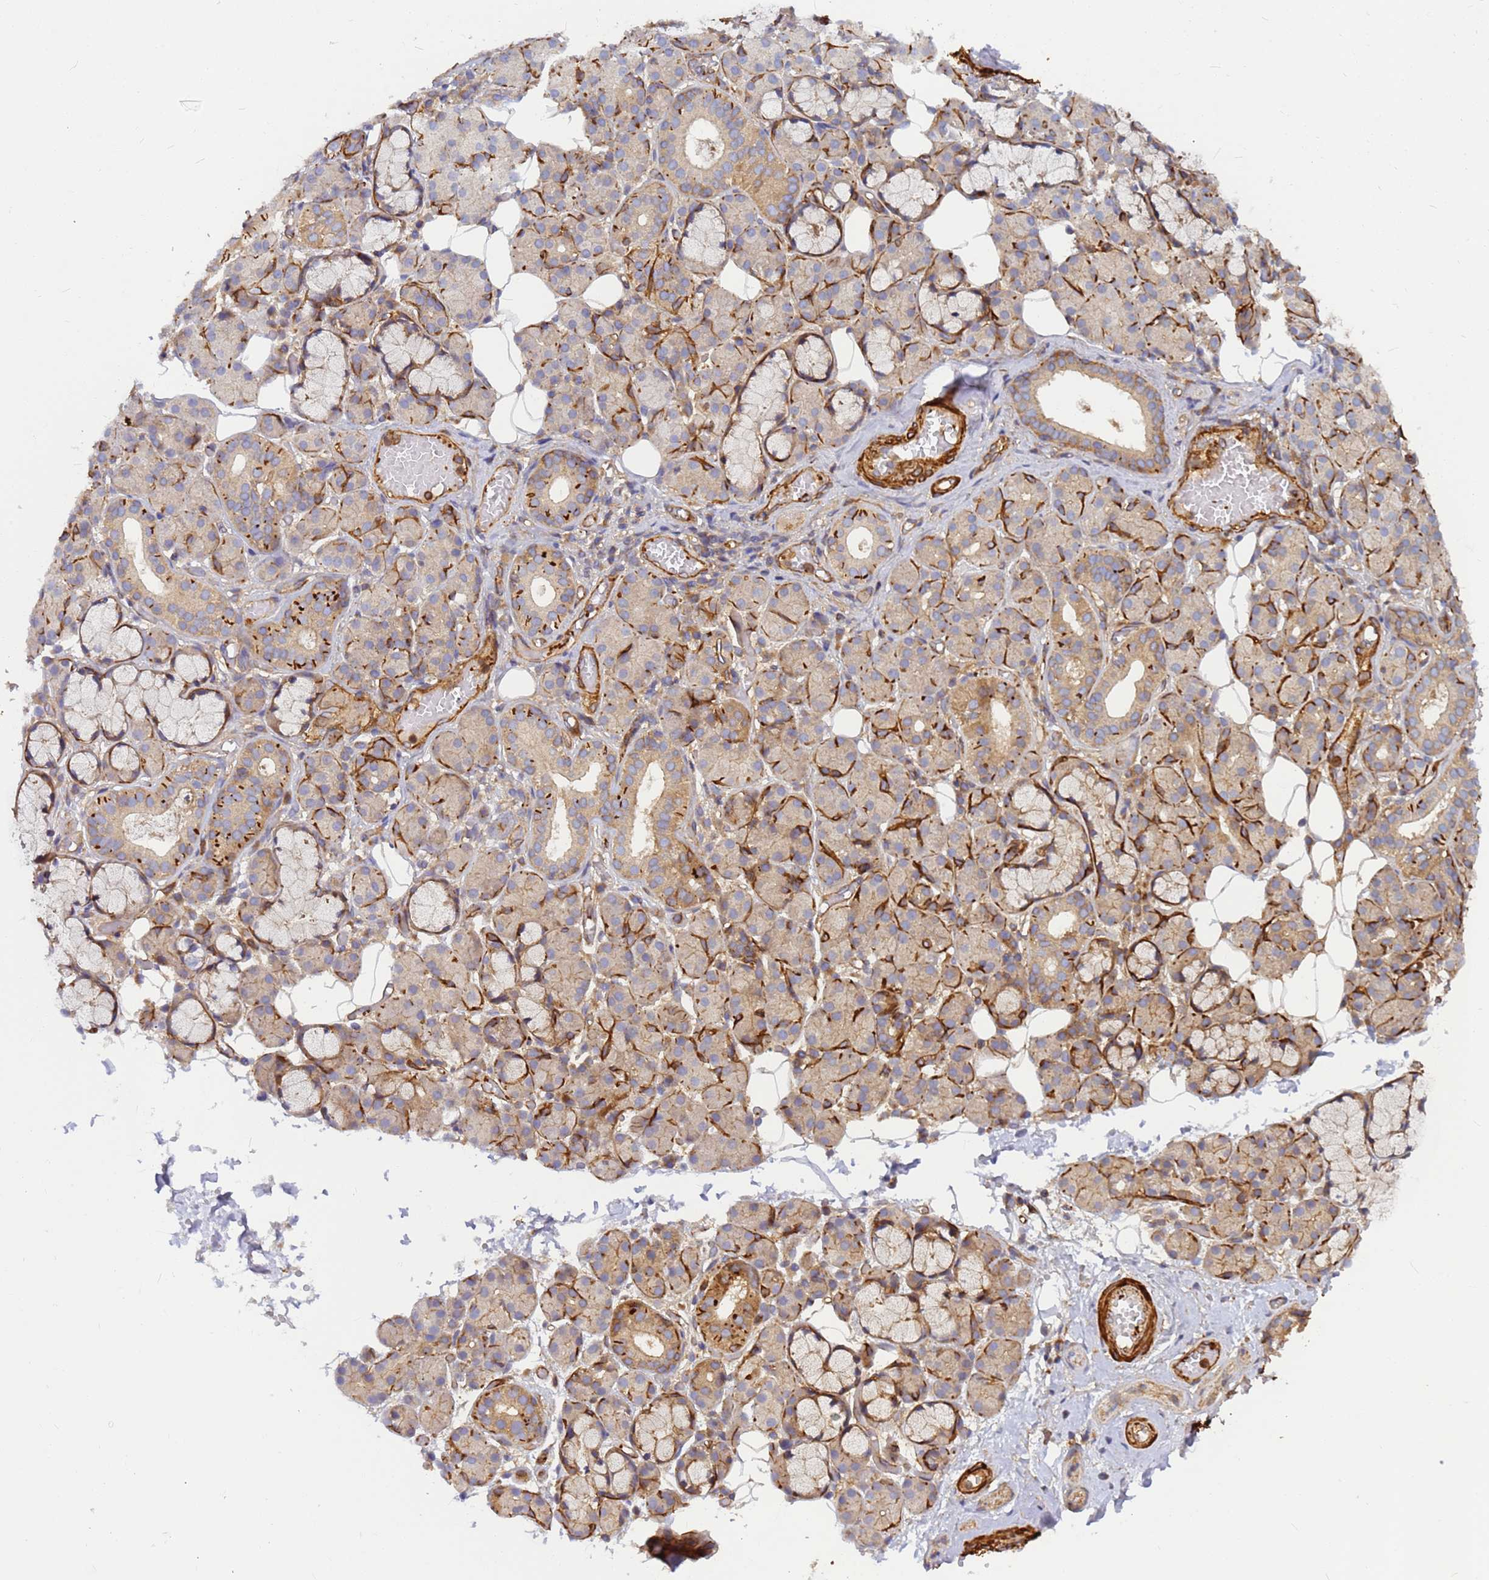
{"staining": {"intensity": "weak", "quantity": ">75%", "location": "cytoplasmic/membranous"}, "tissue": "salivary gland", "cell_type": "Glandular cells", "image_type": "normal", "snomed": [{"axis": "morphology", "description": "Normal tissue, NOS"}, {"axis": "topography", "description": "Salivary gland"}], "caption": "Immunohistochemical staining of unremarkable salivary gland shows weak cytoplasmic/membranous protein staining in approximately >75% of glandular cells.", "gene": "C2CD5", "patient": {"sex": "male", "age": 63}}